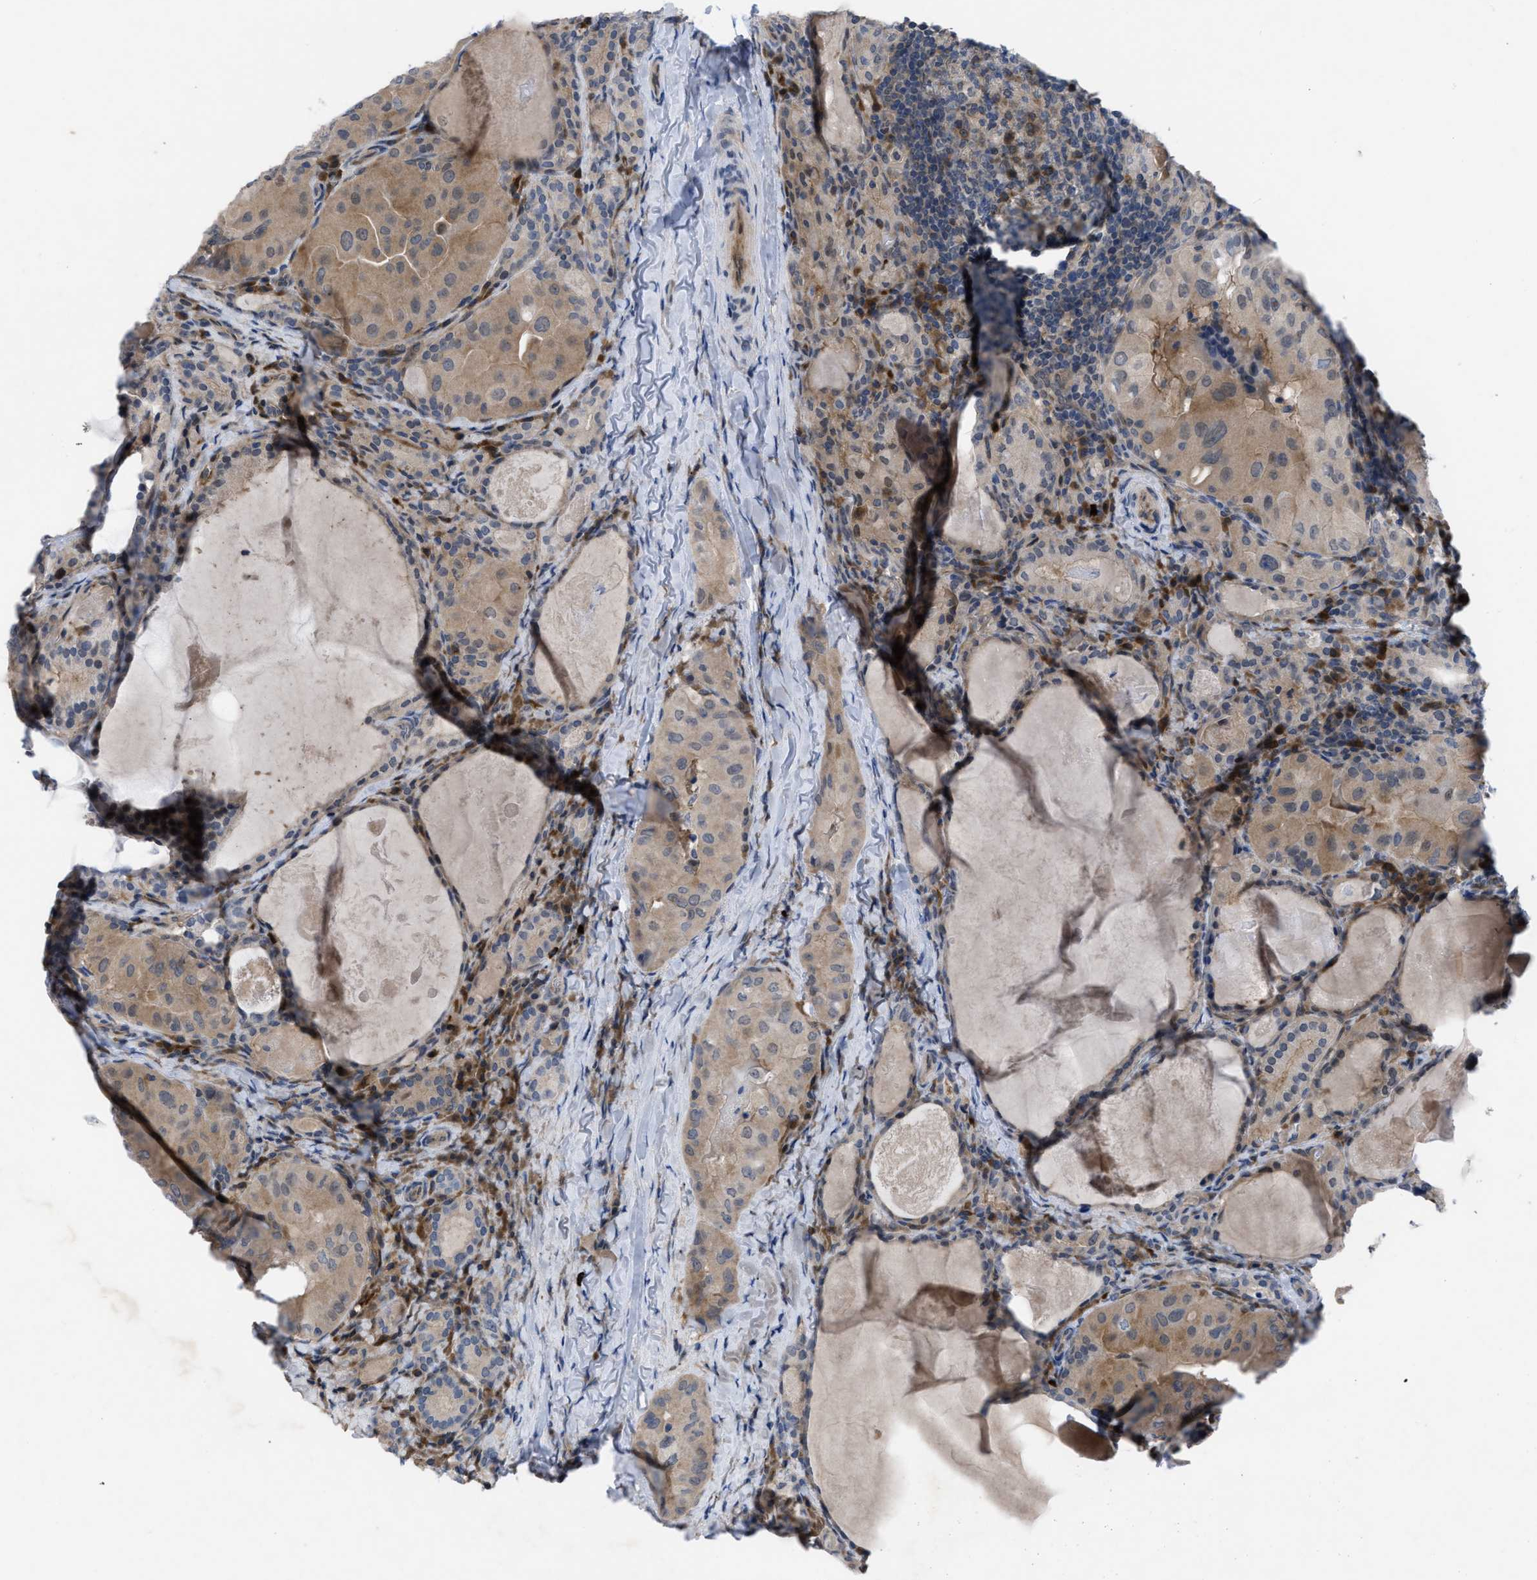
{"staining": {"intensity": "moderate", "quantity": ">75%", "location": "cytoplasmic/membranous"}, "tissue": "thyroid cancer", "cell_type": "Tumor cells", "image_type": "cancer", "snomed": [{"axis": "morphology", "description": "Papillary adenocarcinoma, NOS"}, {"axis": "topography", "description": "Thyroid gland"}], "caption": "DAB (3,3'-diaminobenzidine) immunohistochemical staining of human thyroid cancer (papillary adenocarcinoma) shows moderate cytoplasmic/membranous protein staining in about >75% of tumor cells.", "gene": "IL17RE", "patient": {"sex": "female", "age": 42}}